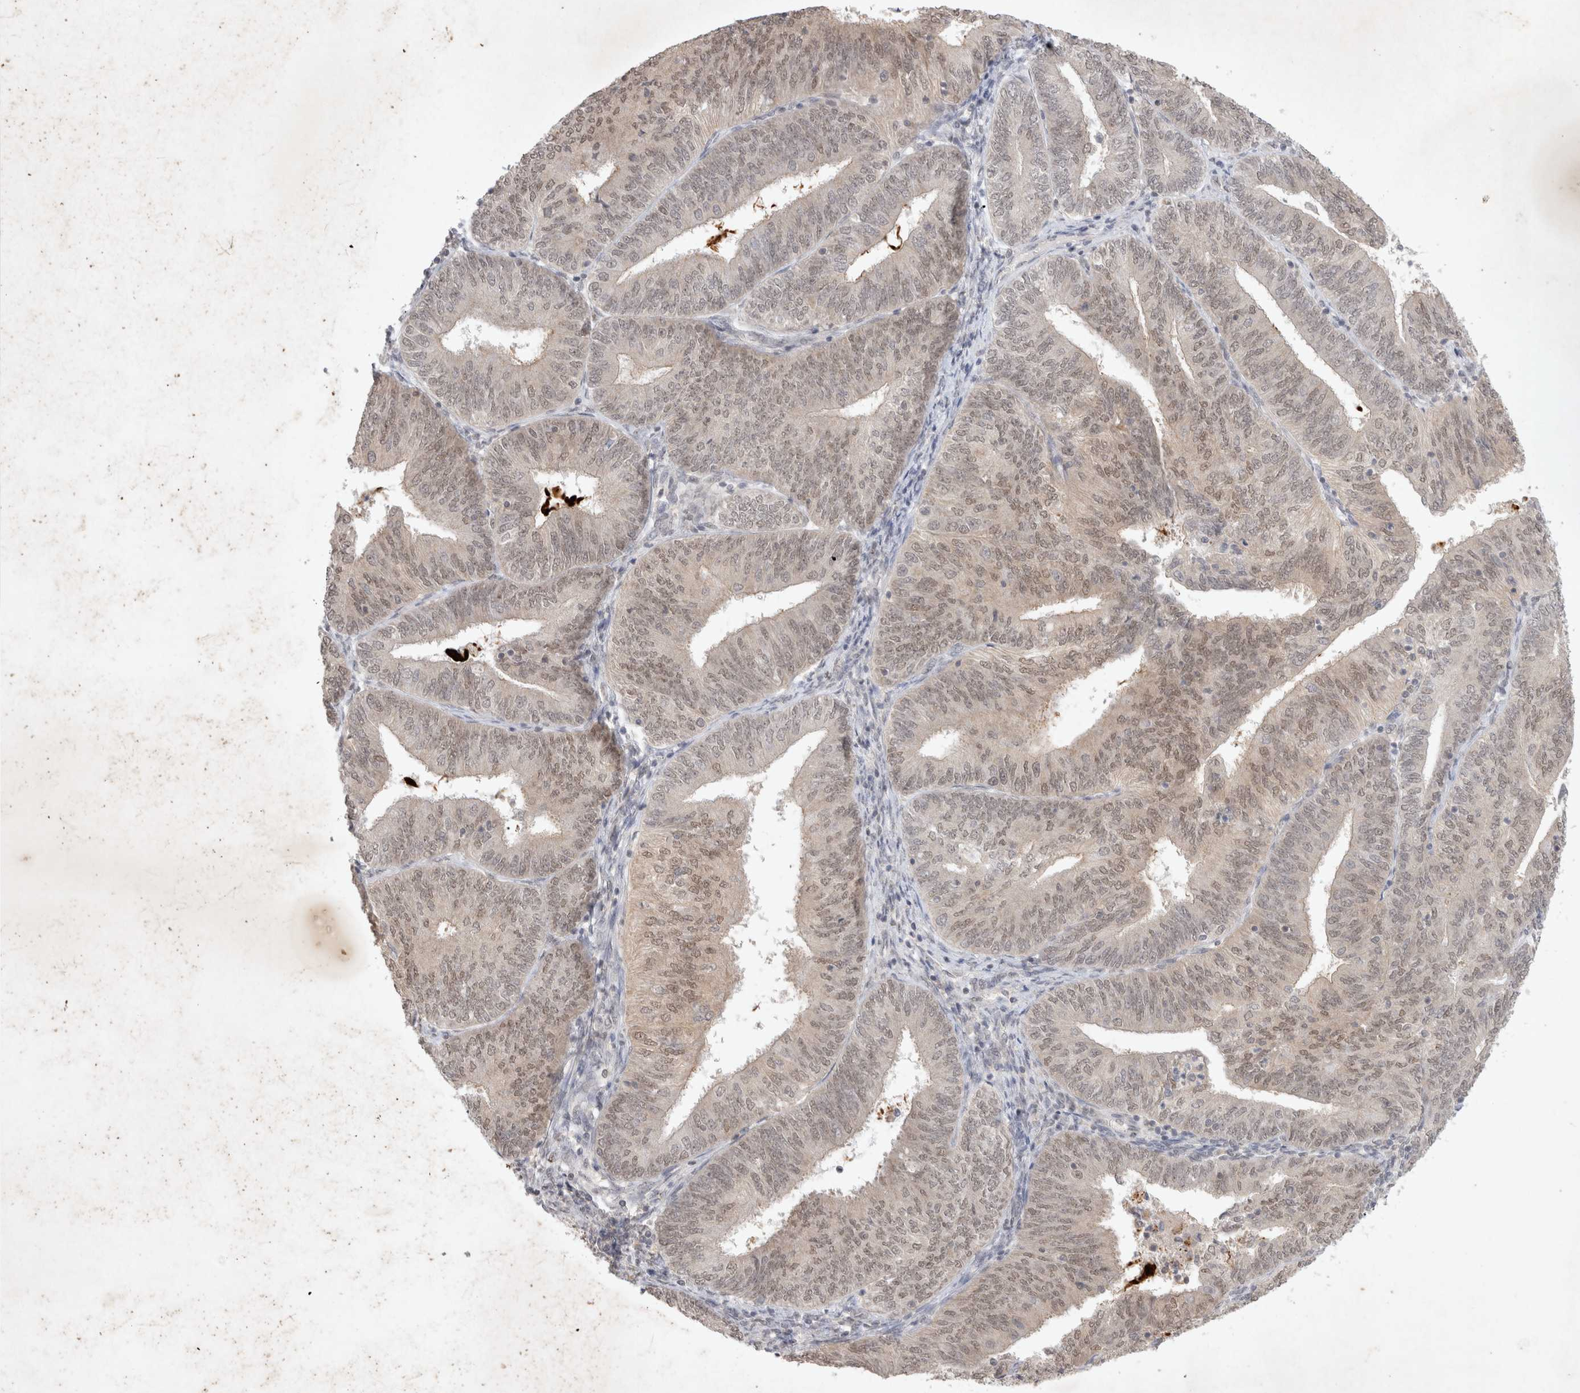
{"staining": {"intensity": "weak", "quantity": ">75%", "location": "nuclear"}, "tissue": "endometrial cancer", "cell_type": "Tumor cells", "image_type": "cancer", "snomed": [{"axis": "morphology", "description": "Adenocarcinoma, NOS"}, {"axis": "topography", "description": "Endometrium"}], "caption": "Endometrial cancer (adenocarcinoma) tissue demonstrates weak nuclear staining in approximately >75% of tumor cells", "gene": "FBXO42", "patient": {"sex": "female", "age": 58}}